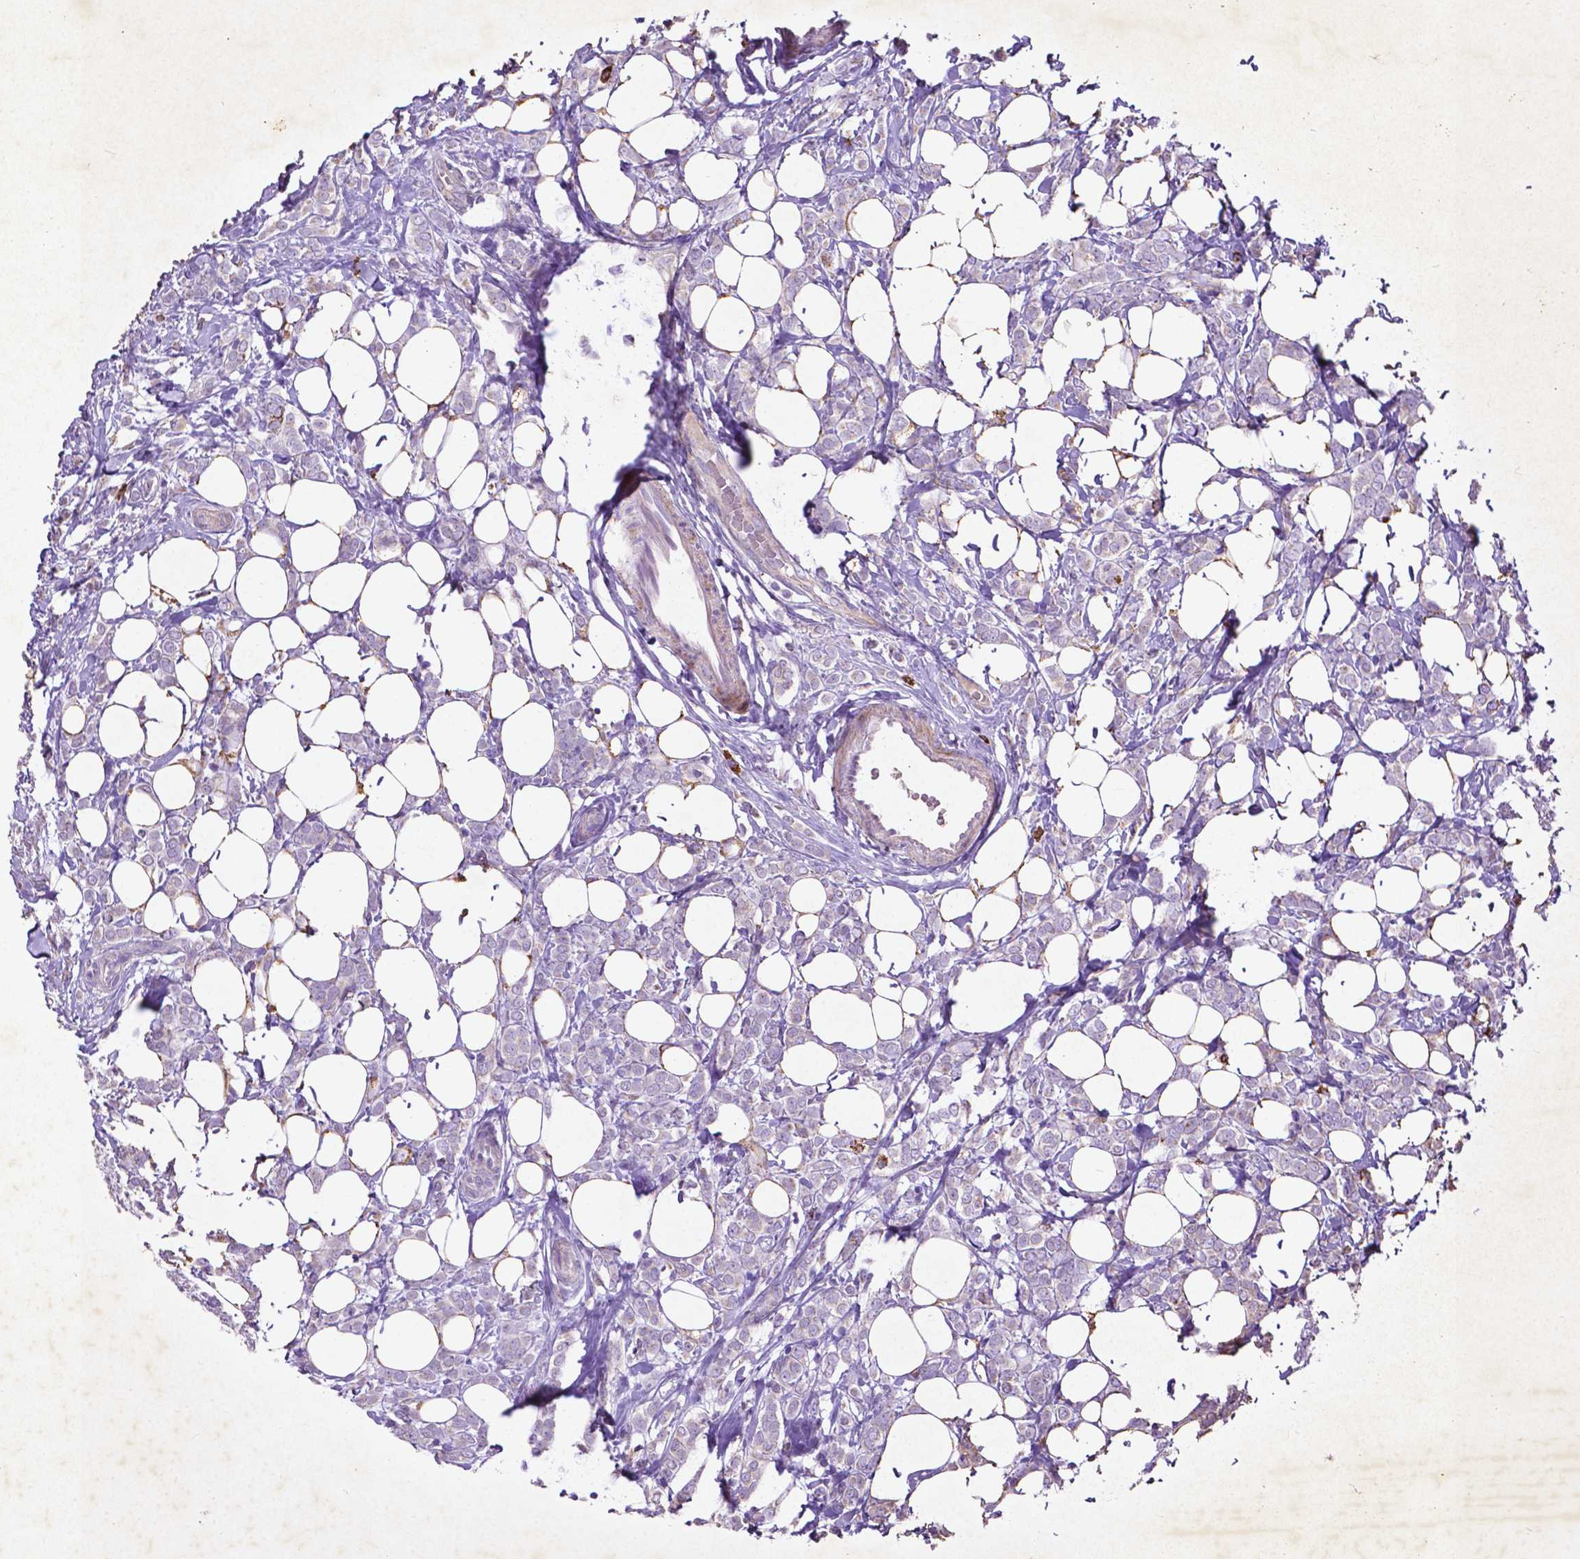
{"staining": {"intensity": "negative", "quantity": "none", "location": "none"}, "tissue": "breast cancer", "cell_type": "Tumor cells", "image_type": "cancer", "snomed": [{"axis": "morphology", "description": "Lobular carcinoma"}, {"axis": "topography", "description": "Breast"}], "caption": "Immunohistochemistry photomicrograph of neoplastic tissue: lobular carcinoma (breast) stained with DAB displays no significant protein positivity in tumor cells.", "gene": "THEGL", "patient": {"sex": "female", "age": 49}}